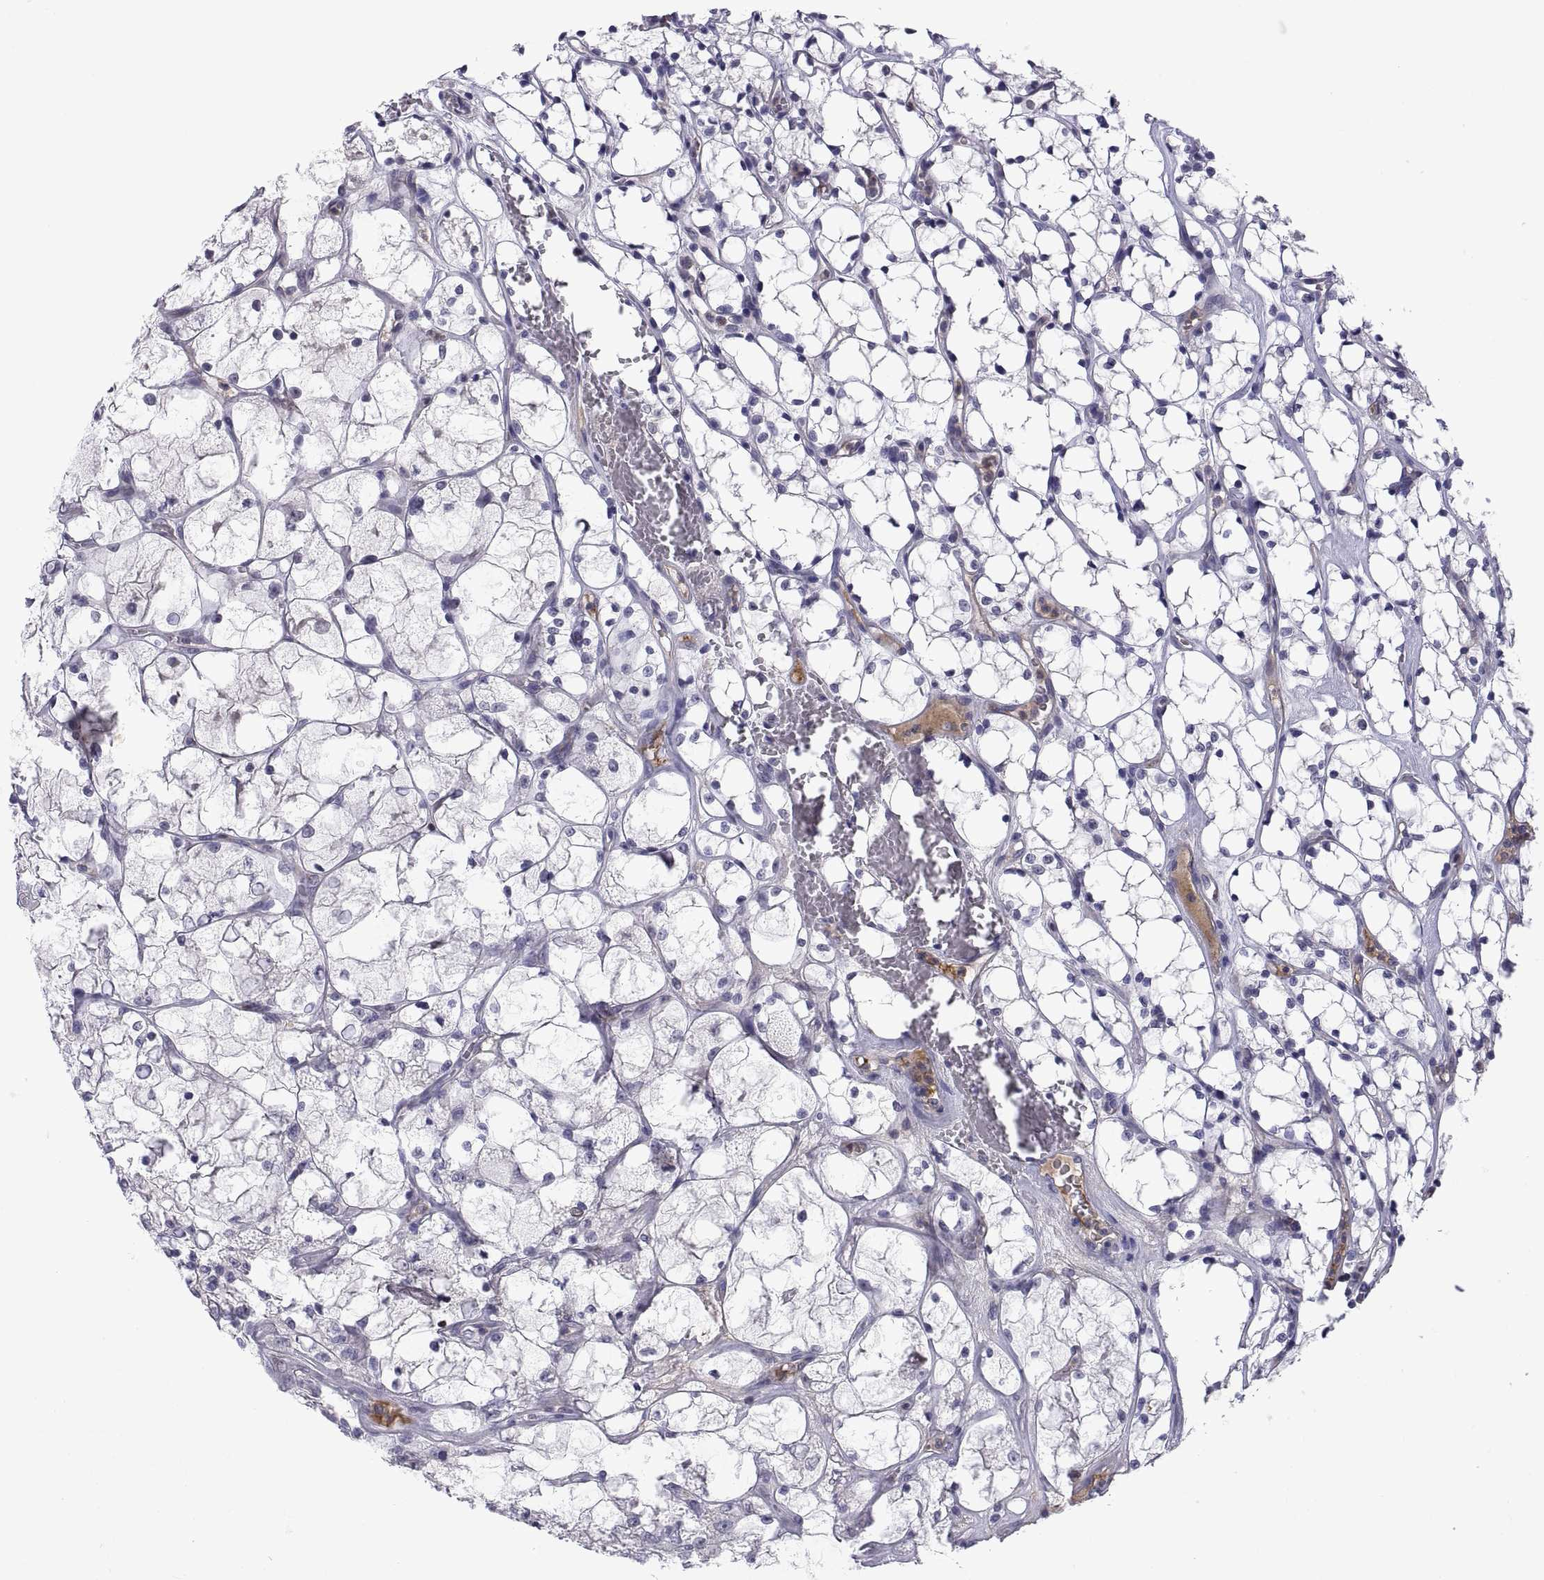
{"staining": {"intensity": "negative", "quantity": "none", "location": "none"}, "tissue": "renal cancer", "cell_type": "Tumor cells", "image_type": "cancer", "snomed": [{"axis": "morphology", "description": "Adenocarcinoma, NOS"}, {"axis": "topography", "description": "Kidney"}], "caption": "A histopathology image of renal adenocarcinoma stained for a protein exhibits no brown staining in tumor cells.", "gene": "PKP1", "patient": {"sex": "female", "age": 69}}